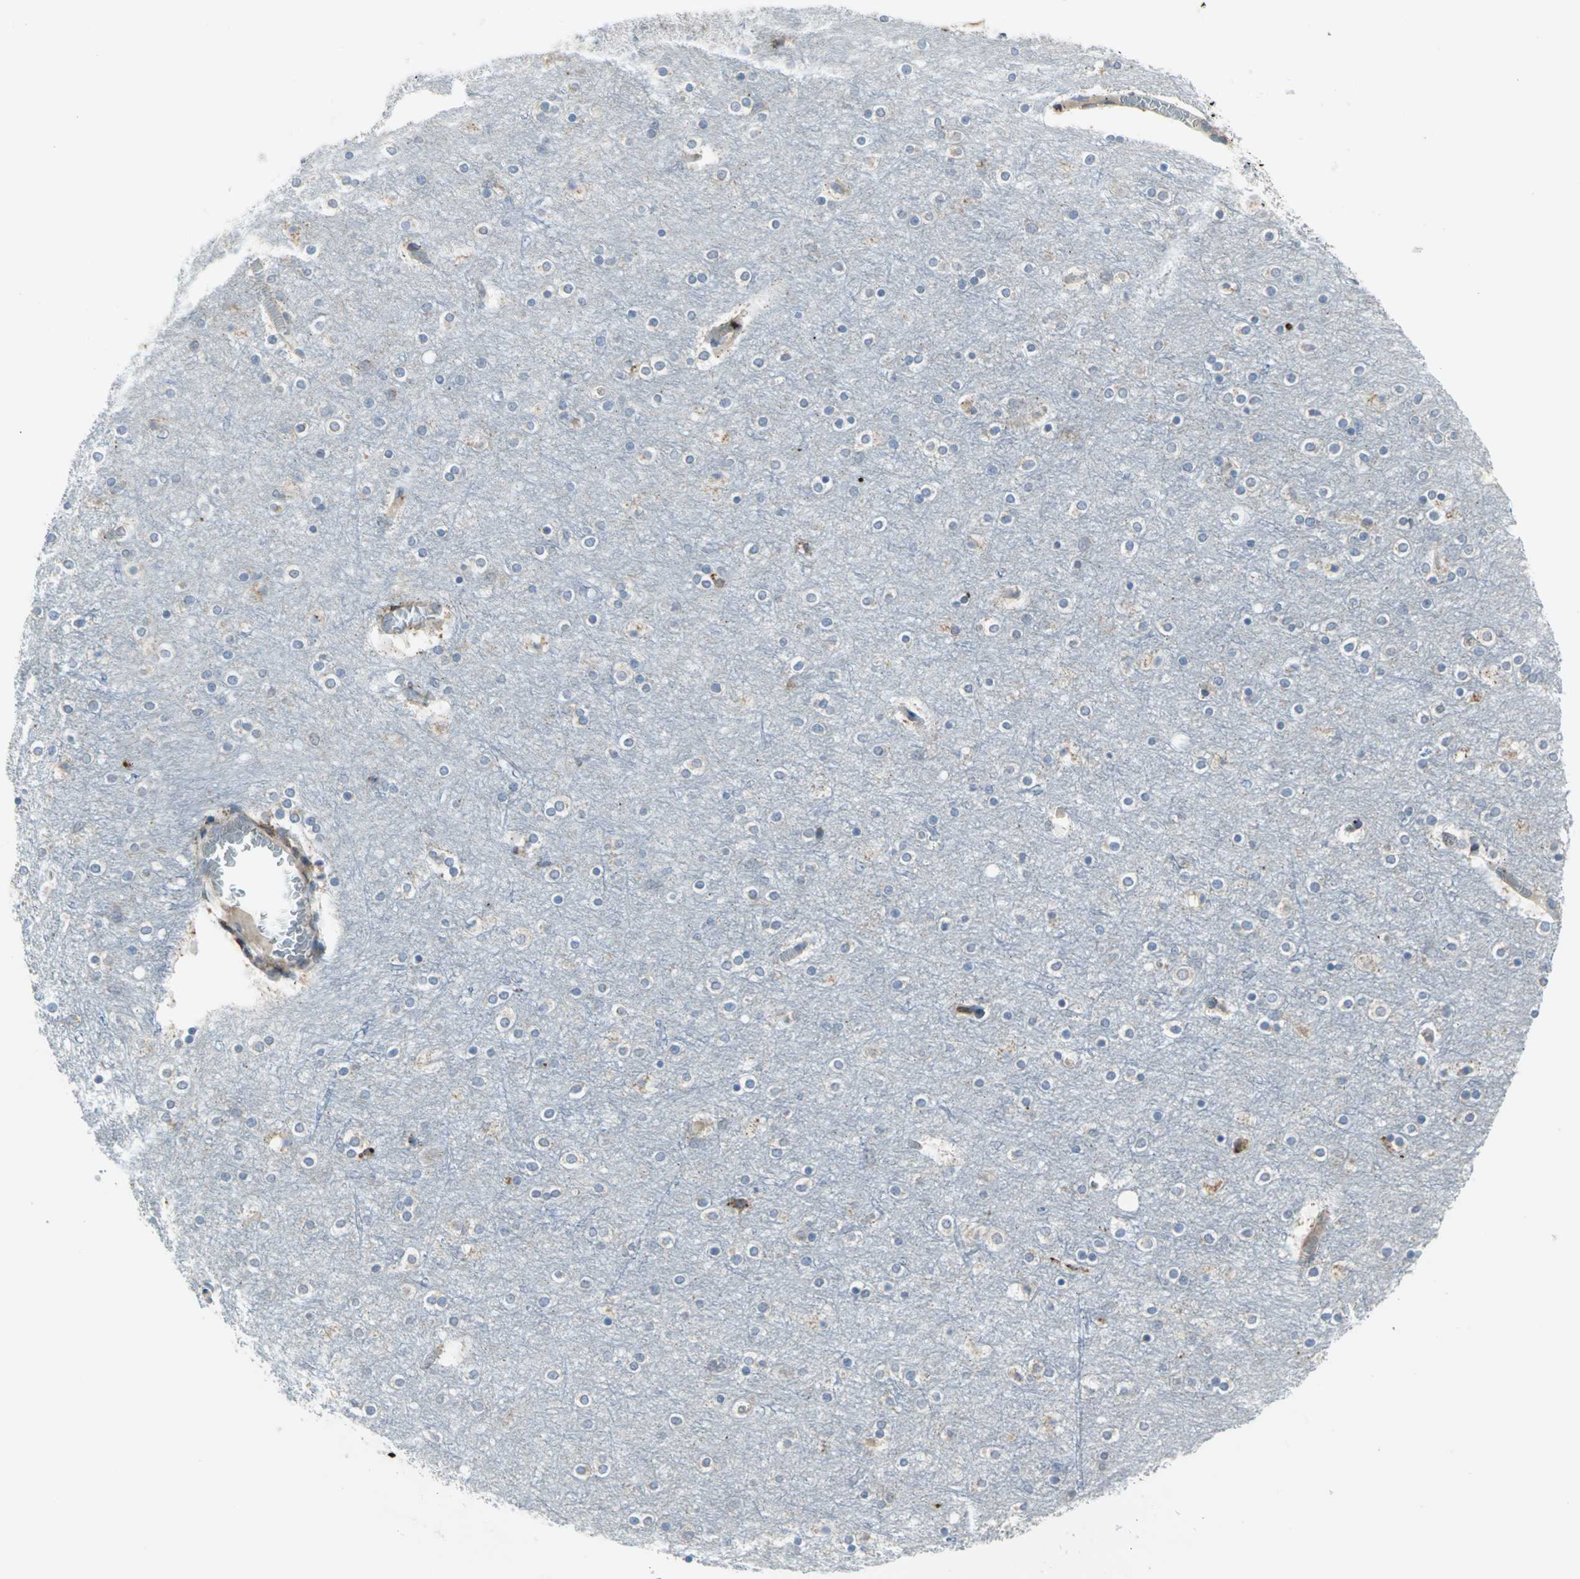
{"staining": {"intensity": "weak", "quantity": ">75%", "location": "cytoplasmic/membranous"}, "tissue": "cerebral cortex", "cell_type": "Endothelial cells", "image_type": "normal", "snomed": [{"axis": "morphology", "description": "Normal tissue, NOS"}, {"axis": "topography", "description": "Cerebral cortex"}], "caption": "The micrograph displays immunohistochemical staining of benign cerebral cortex. There is weak cytoplasmic/membranous staining is present in approximately >75% of endothelial cells. The staining is performed using DAB brown chromogen to label protein expression. The nuclei are counter-stained blue using hematoxylin.", "gene": "SDF2L1", "patient": {"sex": "female", "age": 54}}